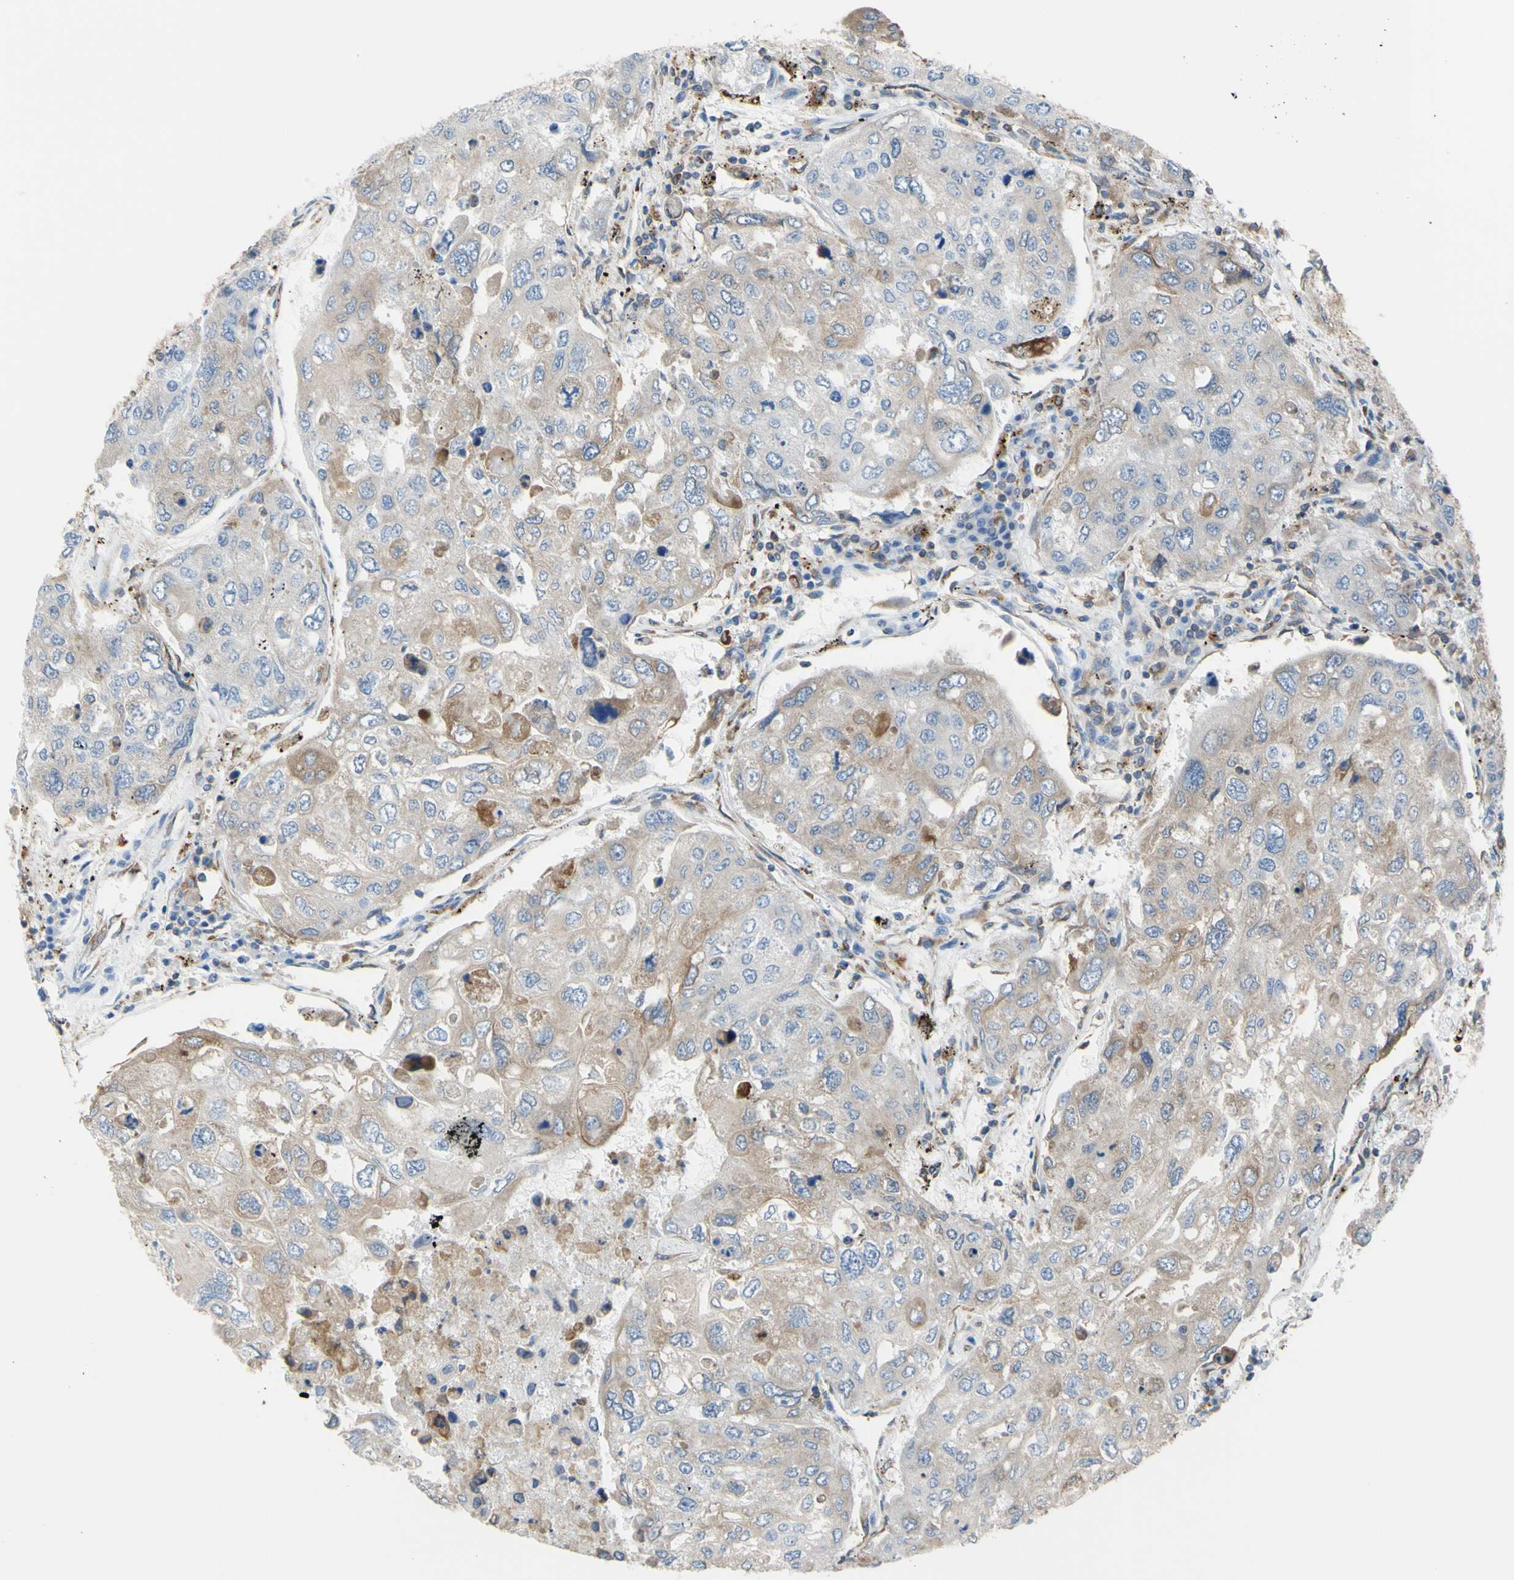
{"staining": {"intensity": "weak", "quantity": "25%-75%", "location": "cytoplasmic/membranous"}, "tissue": "urothelial cancer", "cell_type": "Tumor cells", "image_type": "cancer", "snomed": [{"axis": "morphology", "description": "Urothelial carcinoma, High grade"}, {"axis": "topography", "description": "Lymph node"}, {"axis": "topography", "description": "Urinary bladder"}], "caption": "High-grade urothelial carcinoma stained with a protein marker exhibits weak staining in tumor cells.", "gene": "MGST2", "patient": {"sex": "male", "age": 51}}